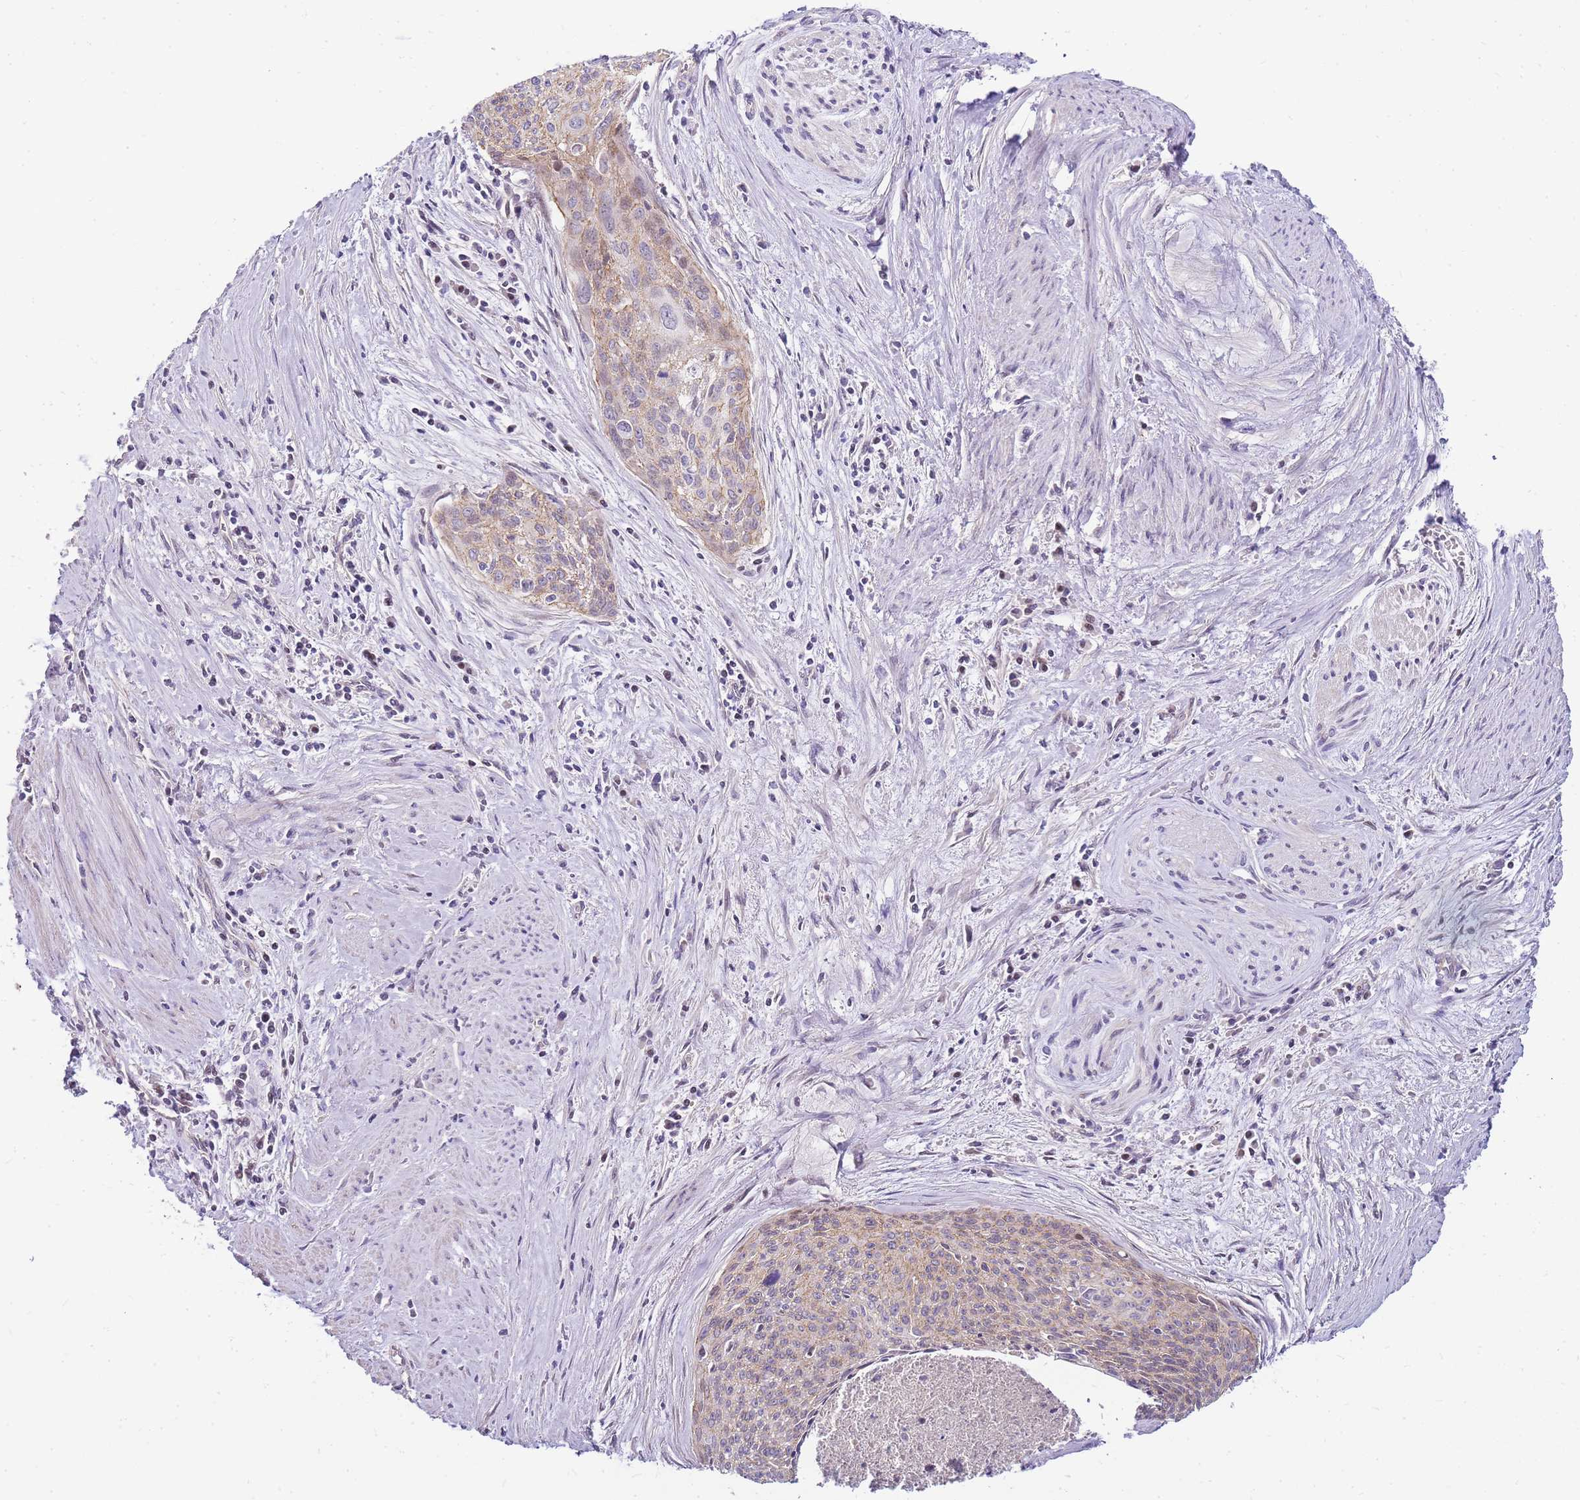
{"staining": {"intensity": "weak", "quantity": "25%-75%", "location": "cytoplasmic/membranous"}, "tissue": "cervical cancer", "cell_type": "Tumor cells", "image_type": "cancer", "snomed": [{"axis": "morphology", "description": "Squamous cell carcinoma, NOS"}, {"axis": "topography", "description": "Cervix"}], "caption": "High-magnification brightfield microscopy of cervical cancer (squamous cell carcinoma) stained with DAB (brown) and counterstained with hematoxylin (blue). tumor cells exhibit weak cytoplasmic/membranous staining is appreciated in about25%-75% of cells.", "gene": "CLBA1", "patient": {"sex": "female", "age": 55}}